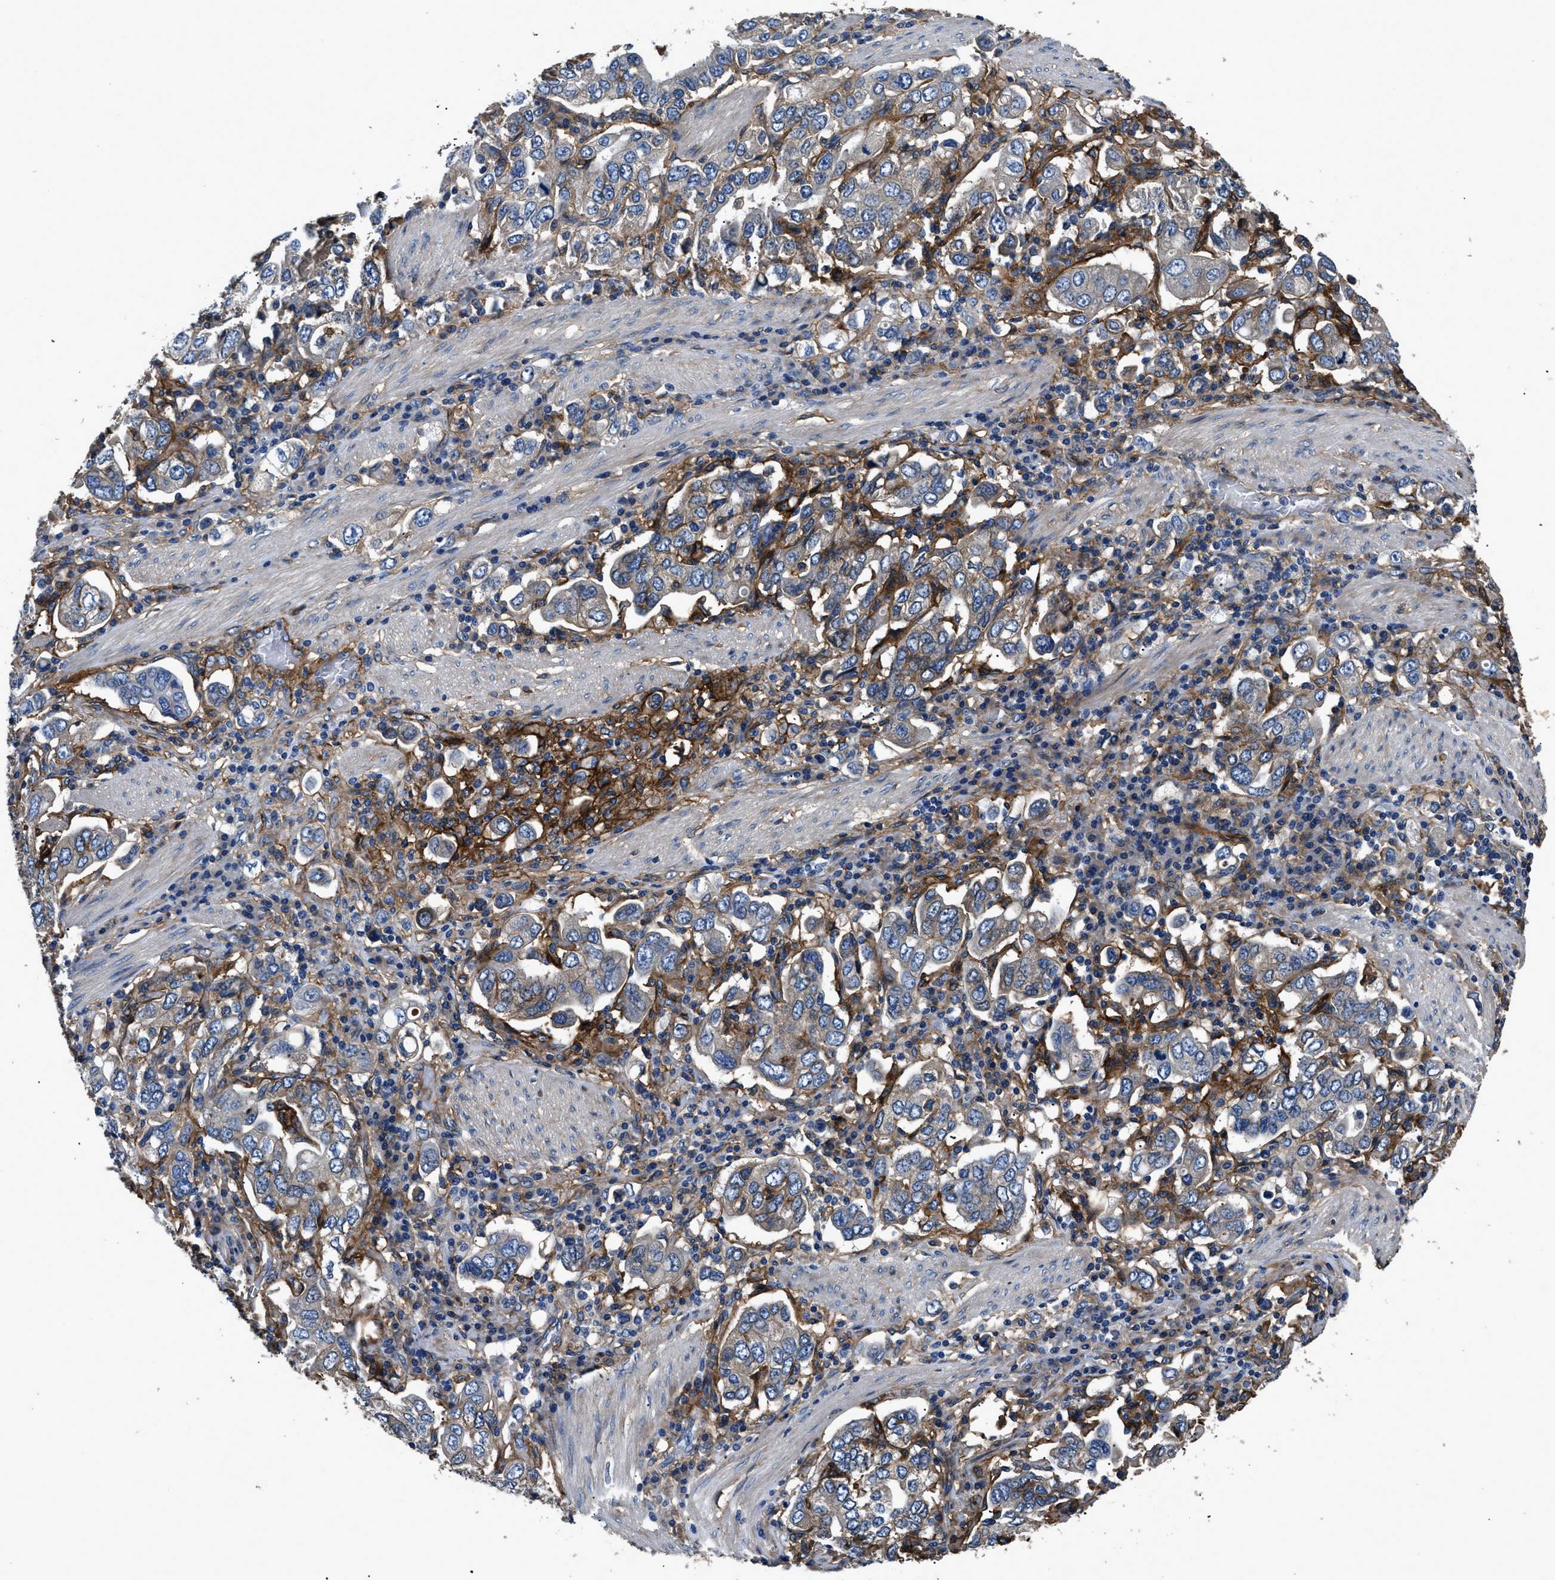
{"staining": {"intensity": "negative", "quantity": "none", "location": "none"}, "tissue": "stomach cancer", "cell_type": "Tumor cells", "image_type": "cancer", "snomed": [{"axis": "morphology", "description": "Adenocarcinoma, NOS"}, {"axis": "topography", "description": "Stomach, upper"}], "caption": "DAB immunohistochemical staining of human stomach adenocarcinoma demonstrates no significant expression in tumor cells.", "gene": "CD276", "patient": {"sex": "male", "age": 62}}